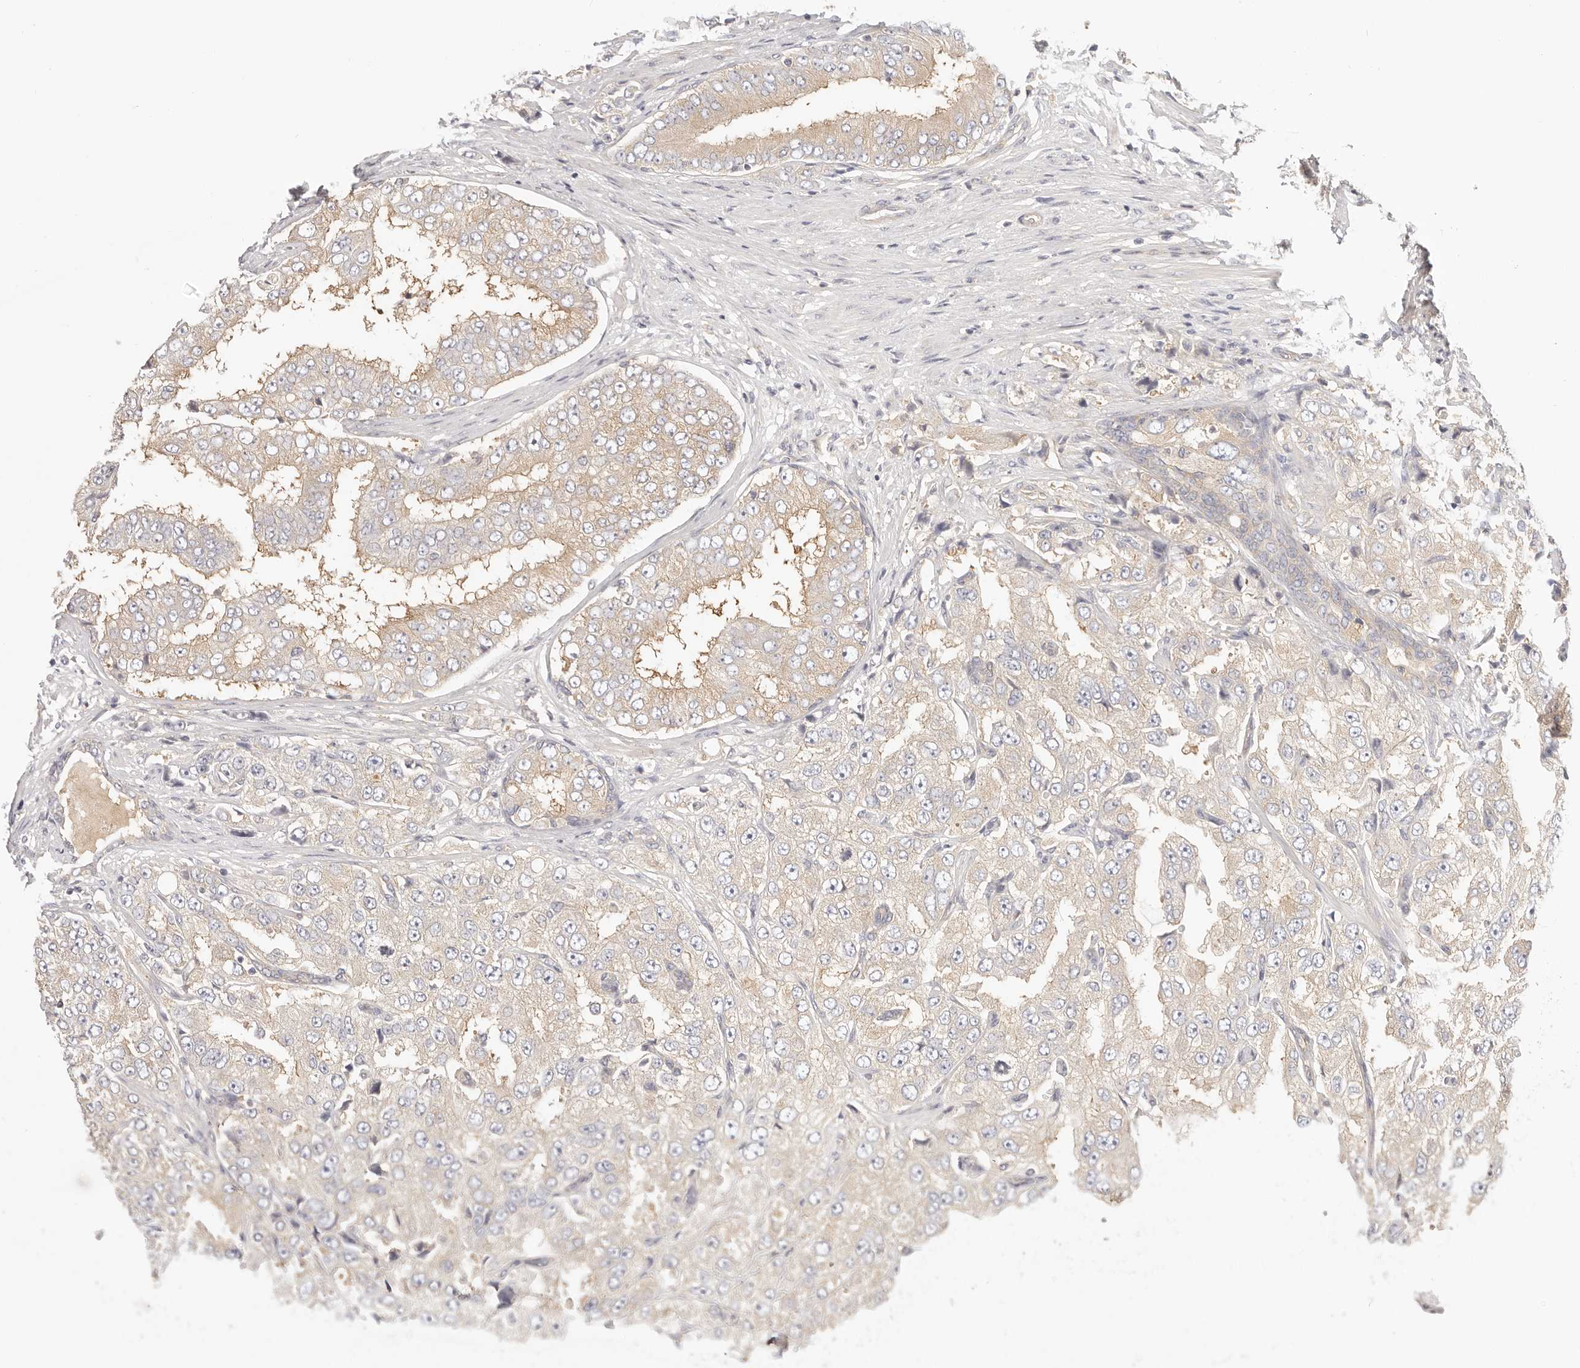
{"staining": {"intensity": "moderate", "quantity": "25%-75%", "location": "cytoplasmic/membranous"}, "tissue": "prostate cancer", "cell_type": "Tumor cells", "image_type": "cancer", "snomed": [{"axis": "morphology", "description": "Adenocarcinoma, High grade"}, {"axis": "topography", "description": "Prostate"}], "caption": "Immunohistochemistry (IHC) of human prostate cancer displays medium levels of moderate cytoplasmic/membranous staining in approximately 25%-75% of tumor cells. The staining was performed using DAB (3,3'-diaminobenzidine), with brown indicating positive protein expression. Nuclei are stained blue with hematoxylin.", "gene": "KCMF1", "patient": {"sex": "male", "age": 58}}